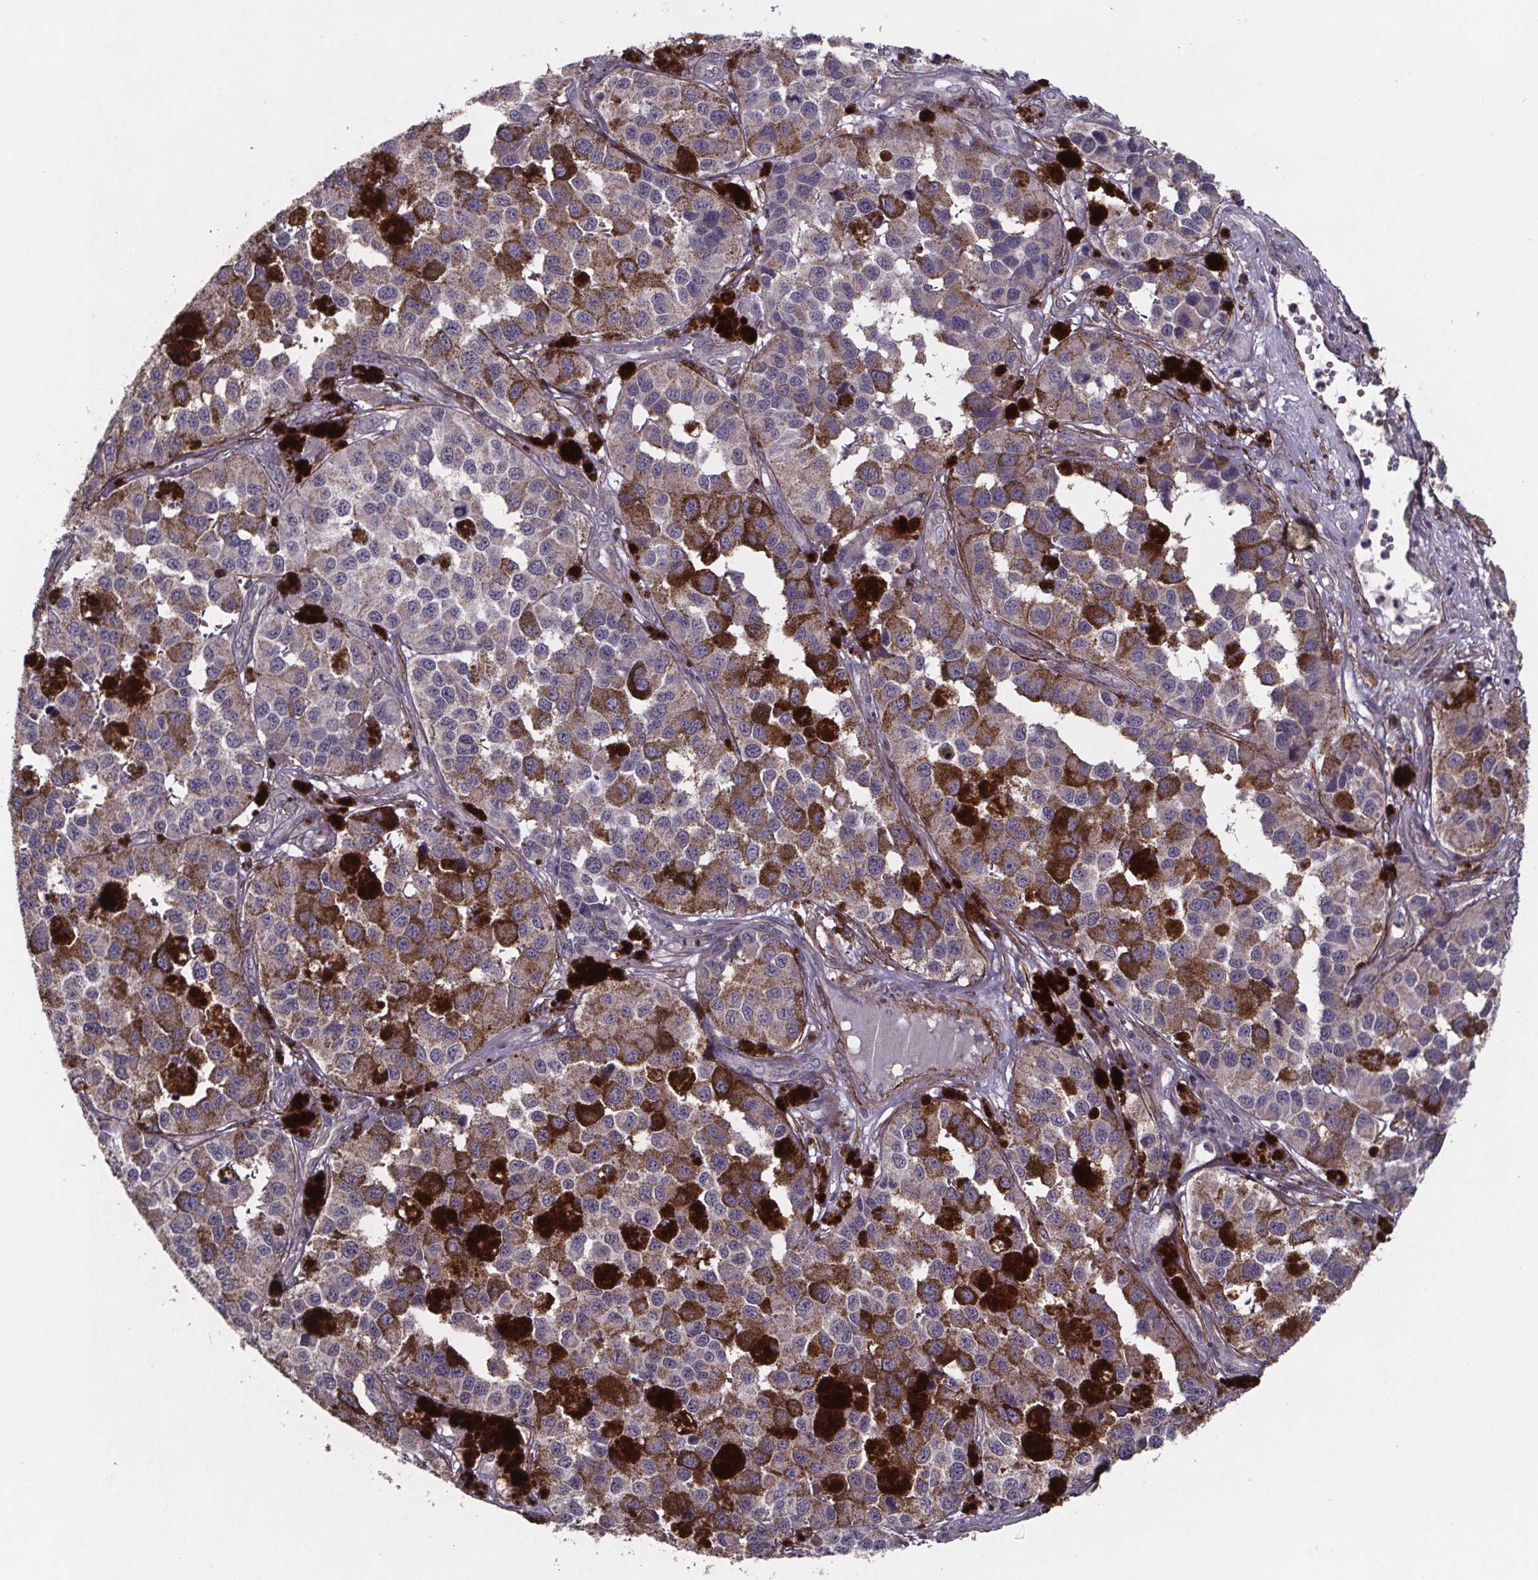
{"staining": {"intensity": "negative", "quantity": "none", "location": "none"}, "tissue": "melanoma", "cell_type": "Tumor cells", "image_type": "cancer", "snomed": [{"axis": "morphology", "description": "Malignant melanoma, NOS"}, {"axis": "topography", "description": "Skin"}], "caption": "Protein analysis of melanoma reveals no significant expression in tumor cells.", "gene": "PALLD", "patient": {"sex": "female", "age": 58}}